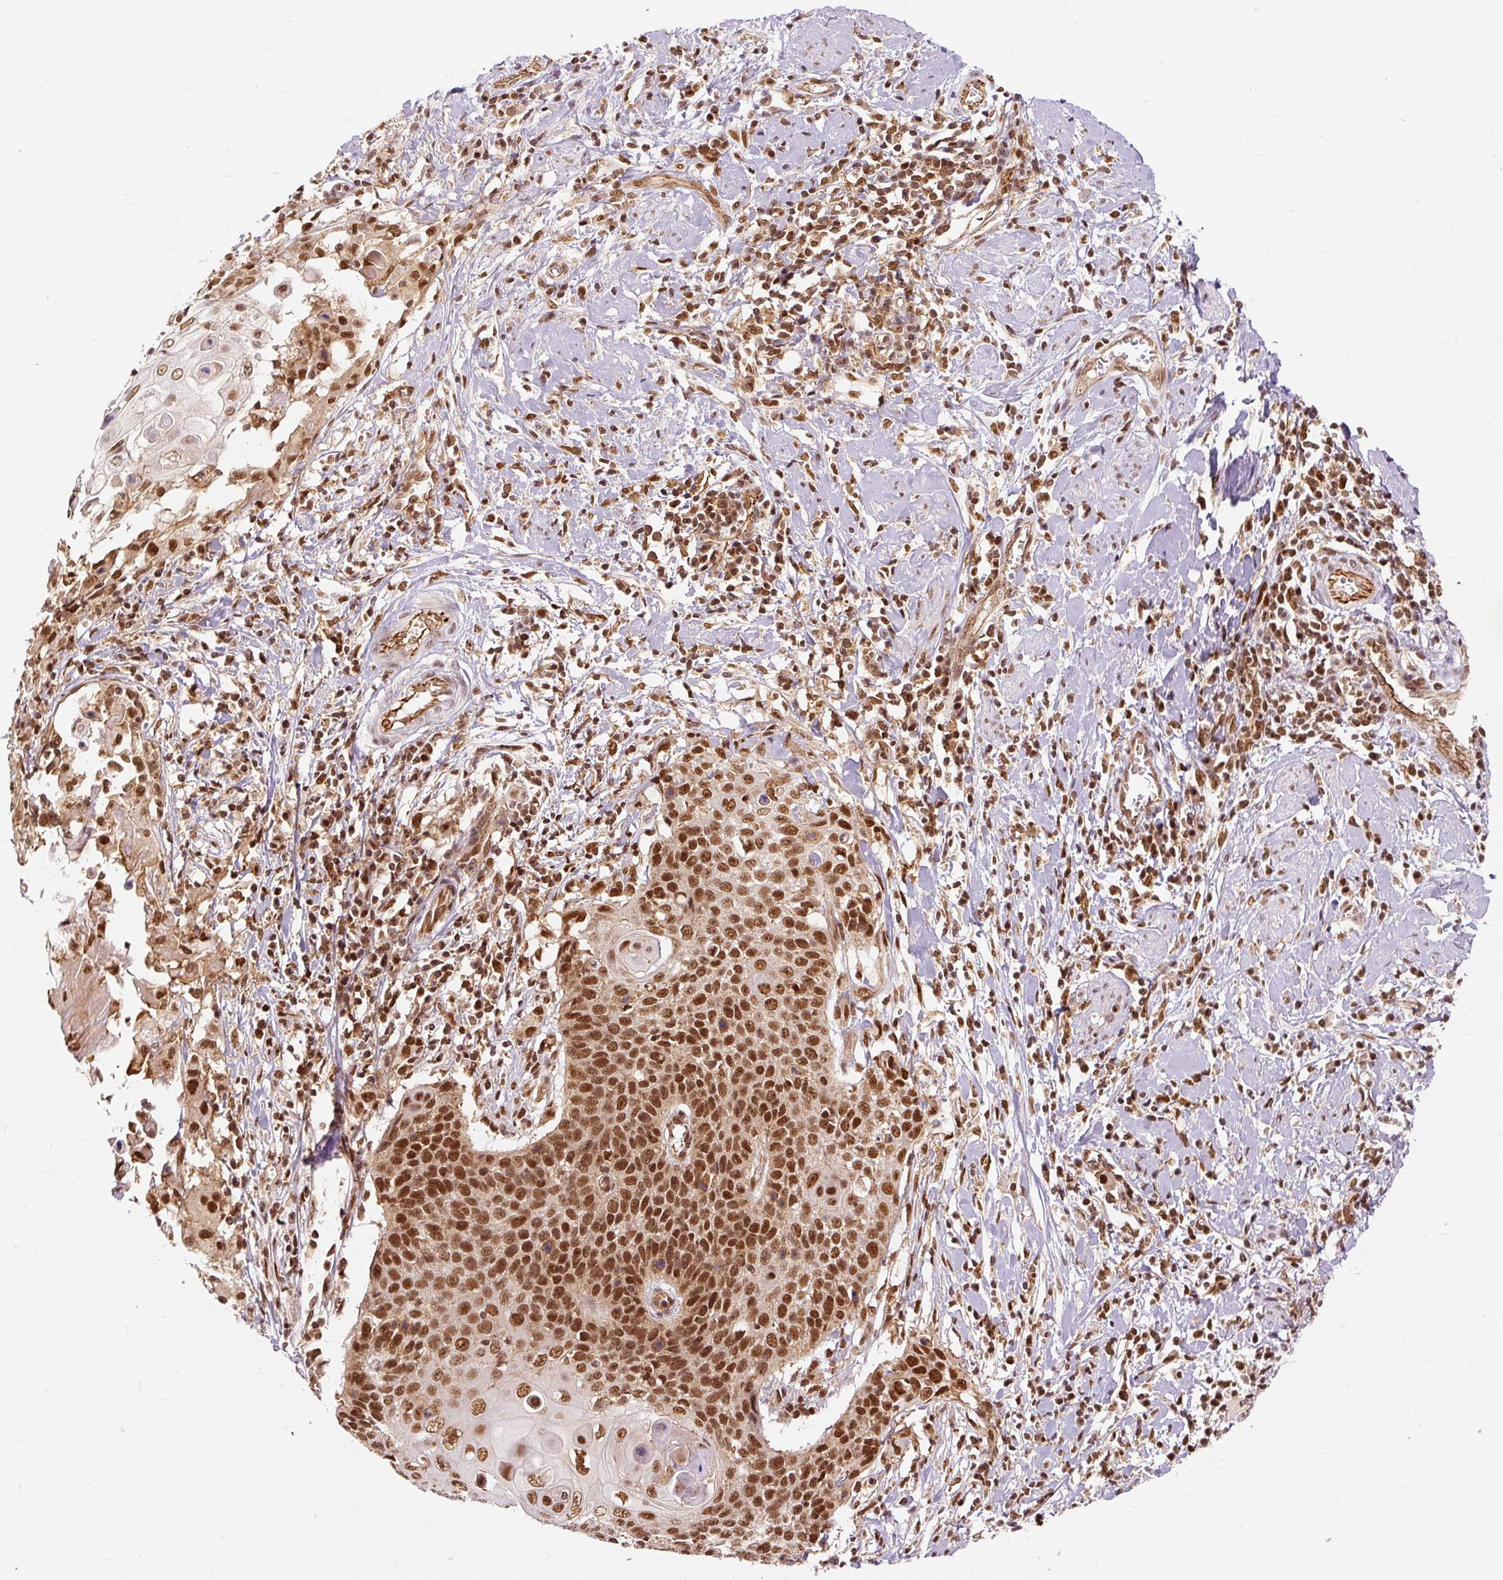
{"staining": {"intensity": "strong", "quantity": ">75%", "location": "nuclear"}, "tissue": "cervical cancer", "cell_type": "Tumor cells", "image_type": "cancer", "snomed": [{"axis": "morphology", "description": "Squamous cell carcinoma, NOS"}, {"axis": "topography", "description": "Cervix"}], "caption": "Brown immunohistochemical staining in human cervical cancer (squamous cell carcinoma) reveals strong nuclear expression in about >75% of tumor cells.", "gene": "CSTF1", "patient": {"sex": "female", "age": 39}}